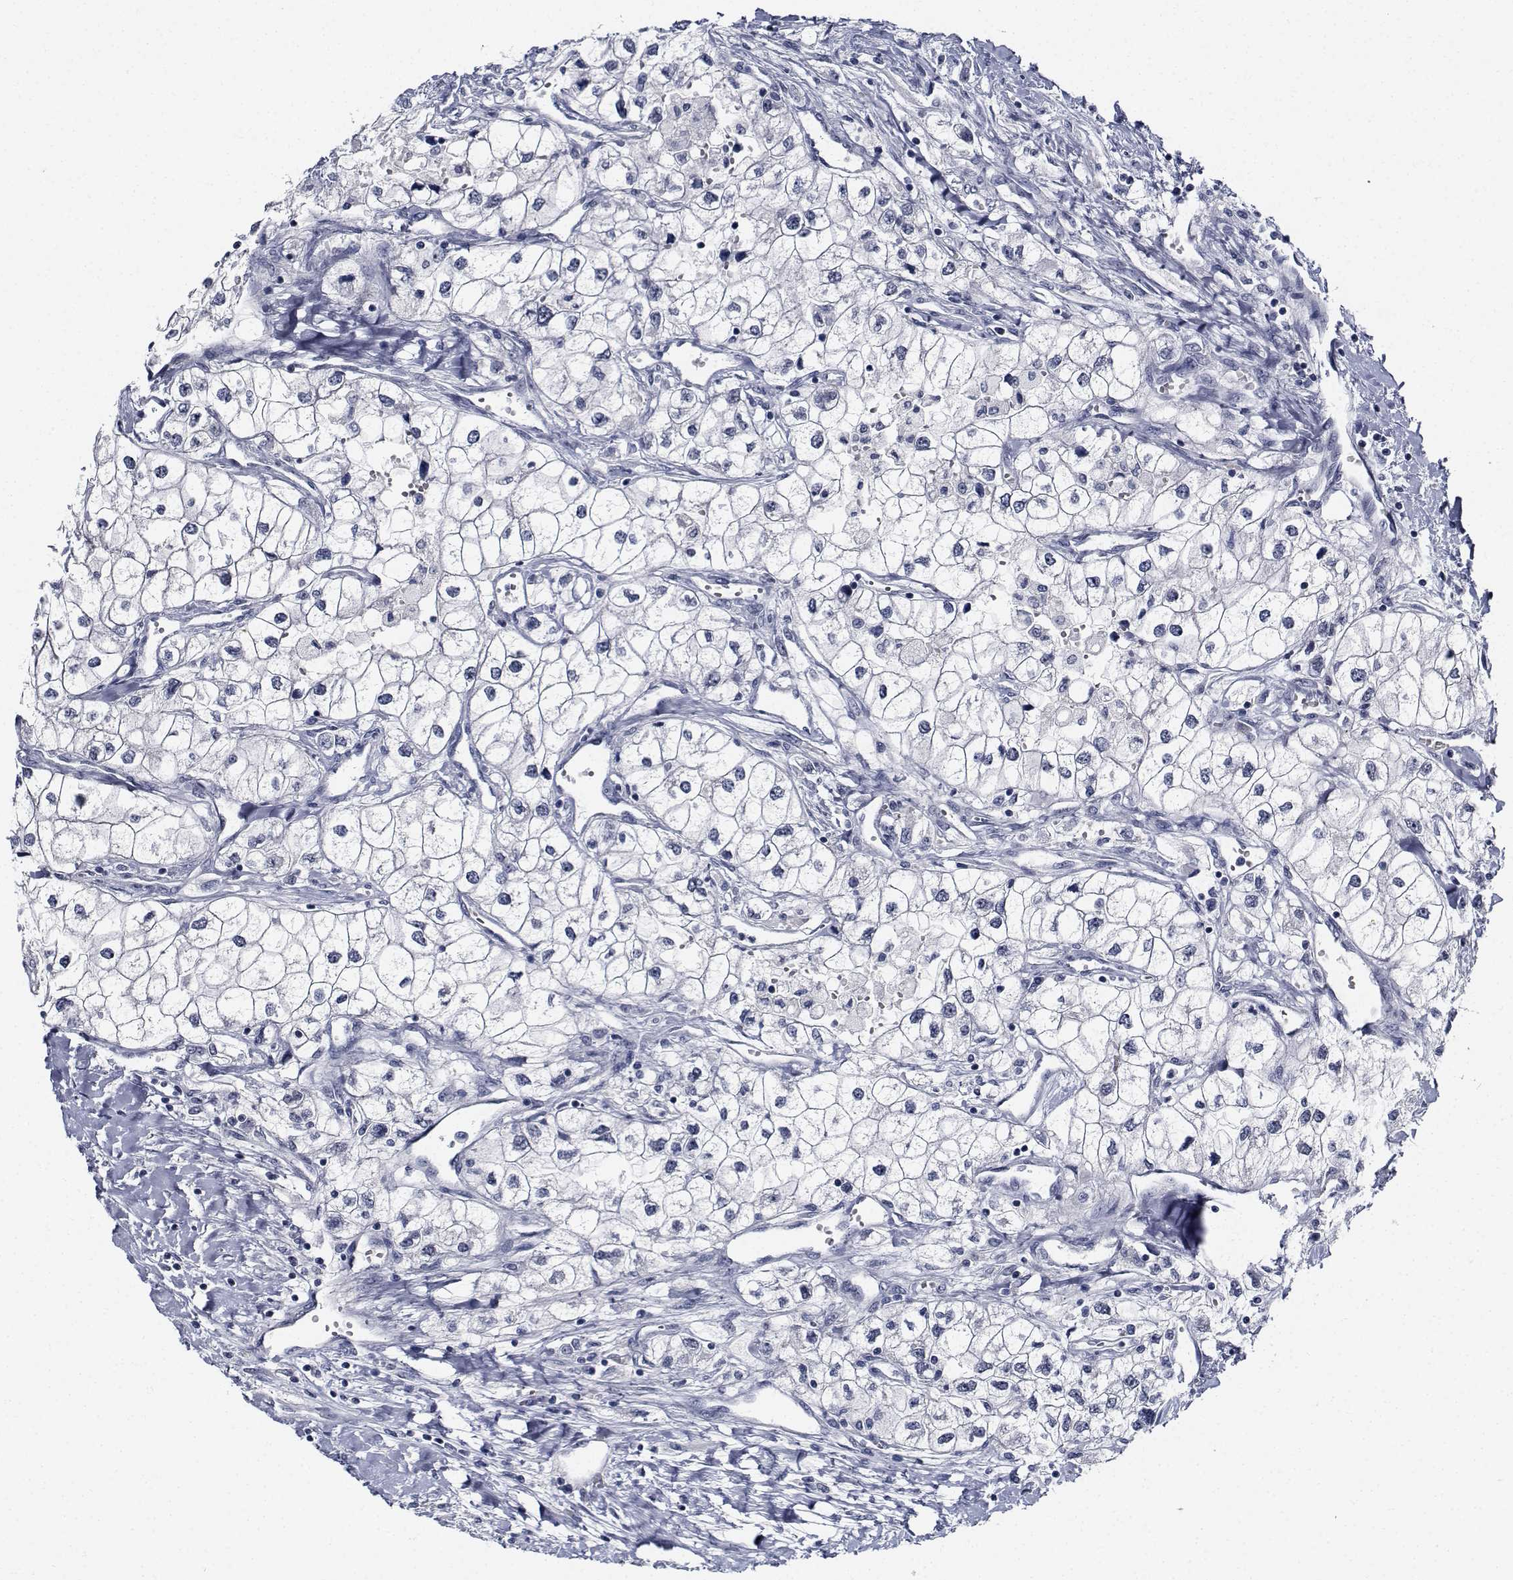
{"staining": {"intensity": "negative", "quantity": "none", "location": "none"}, "tissue": "renal cancer", "cell_type": "Tumor cells", "image_type": "cancer", "snomed": [{"axis": "morphology", "description": "Adenocarcinoma, NOS"}, {"axis": "topography", "description": "Kidney"}], "caption": "There is no significant positivity in tumor cells of renal cancer.", "gene": "NVL", "patient": {"sex": "male", "age": 59}}